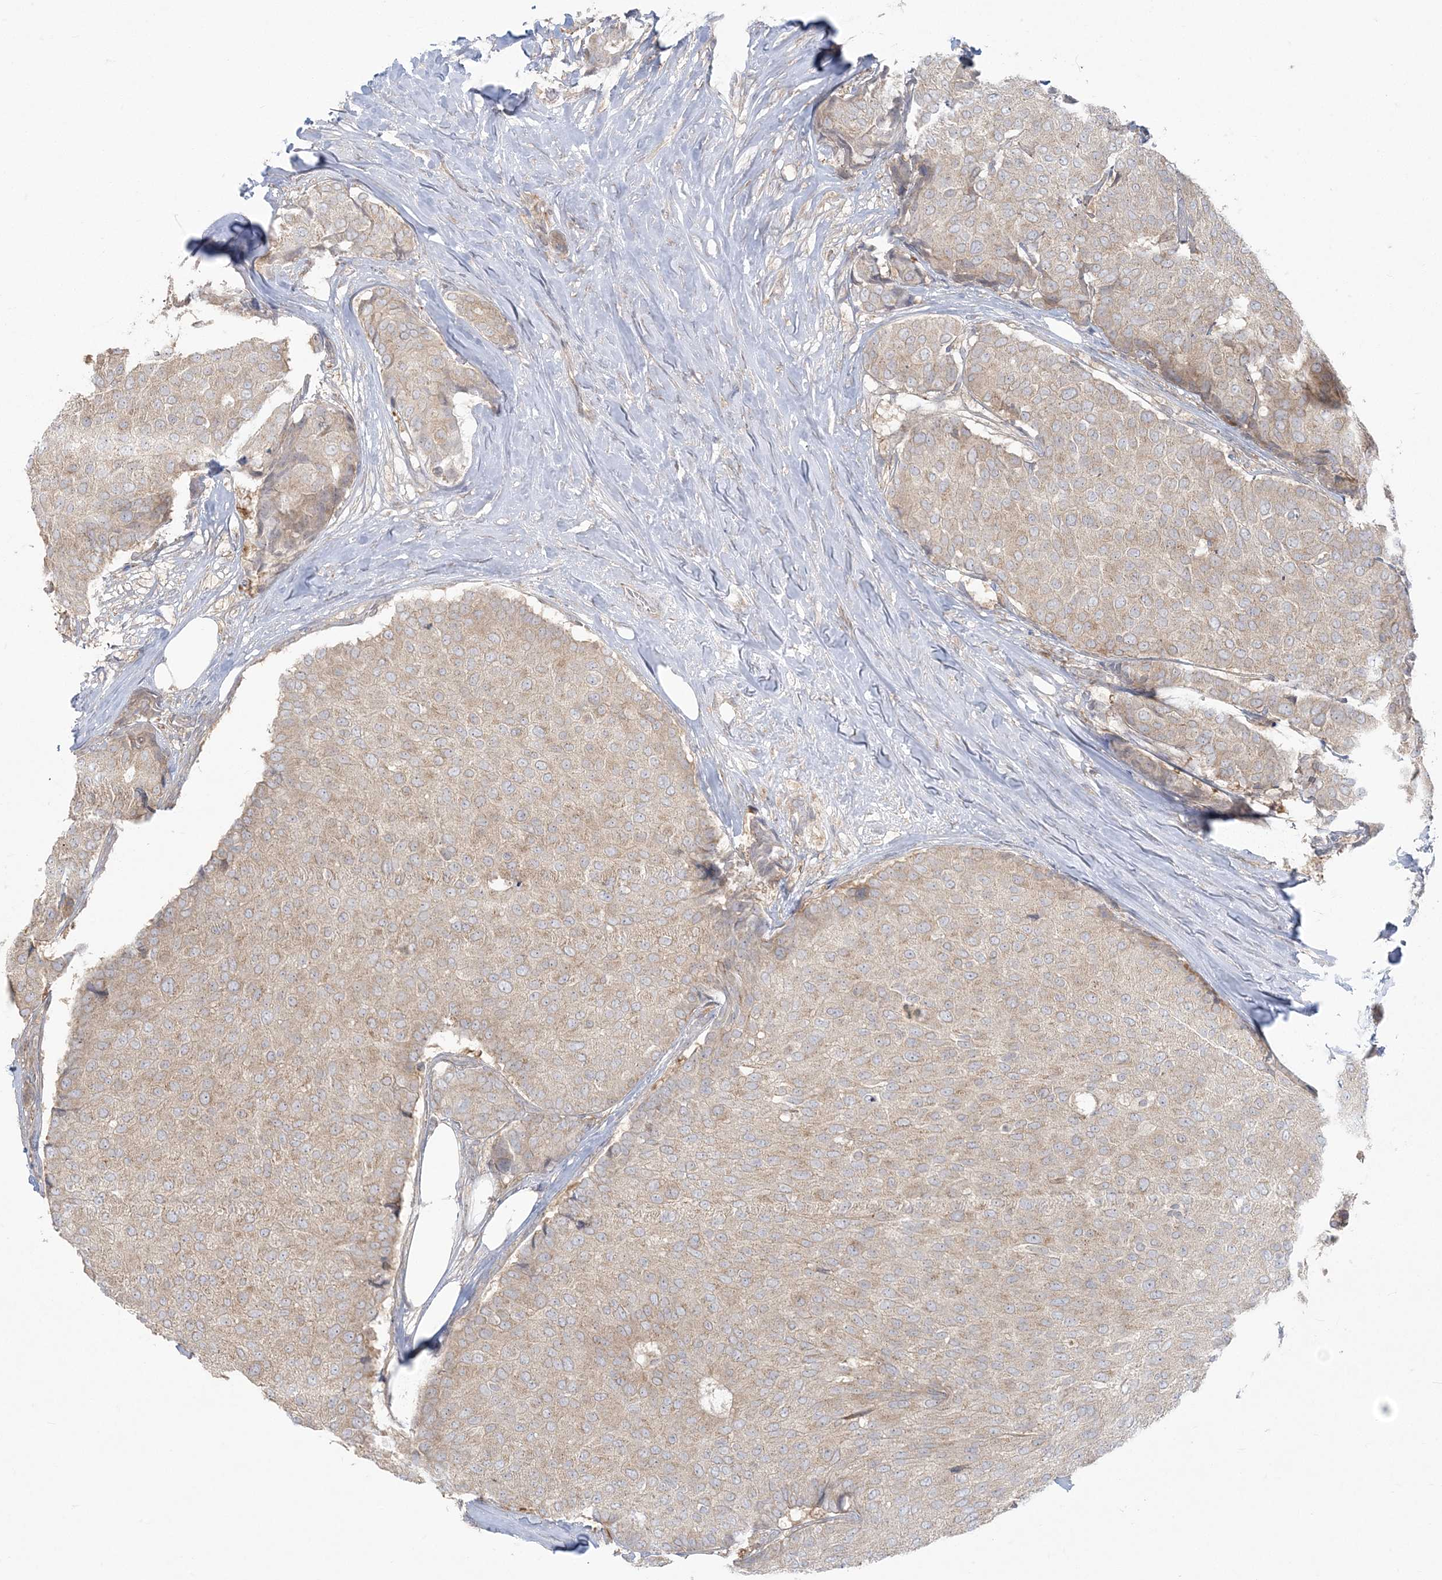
{"staining": {"intensity": "weak", "quantity": "25%-75%", "location": "cytoplasmic/membranous"}, "tissue": "breast cancer", "cell_type": "Tumor cells", "image_type": "cancer", "snomed": [{"axis": "morphology", "description": "Duct carcinoma"}, {"axis": "topography", "description": "Breast"}], "caption": "Immunohistochemical staining of human breast intraductal carcinoma demonstrates low levels of weak cytoplasmic/membranous positivity in about 25%-75% of tumor cells. Using DAB (brown) and hematoxylin (blue) stains, captured at high magnification using brightfield microscopy.", "gene": "ZC3H6", "patient": {"sex": "female", "age": 75}}